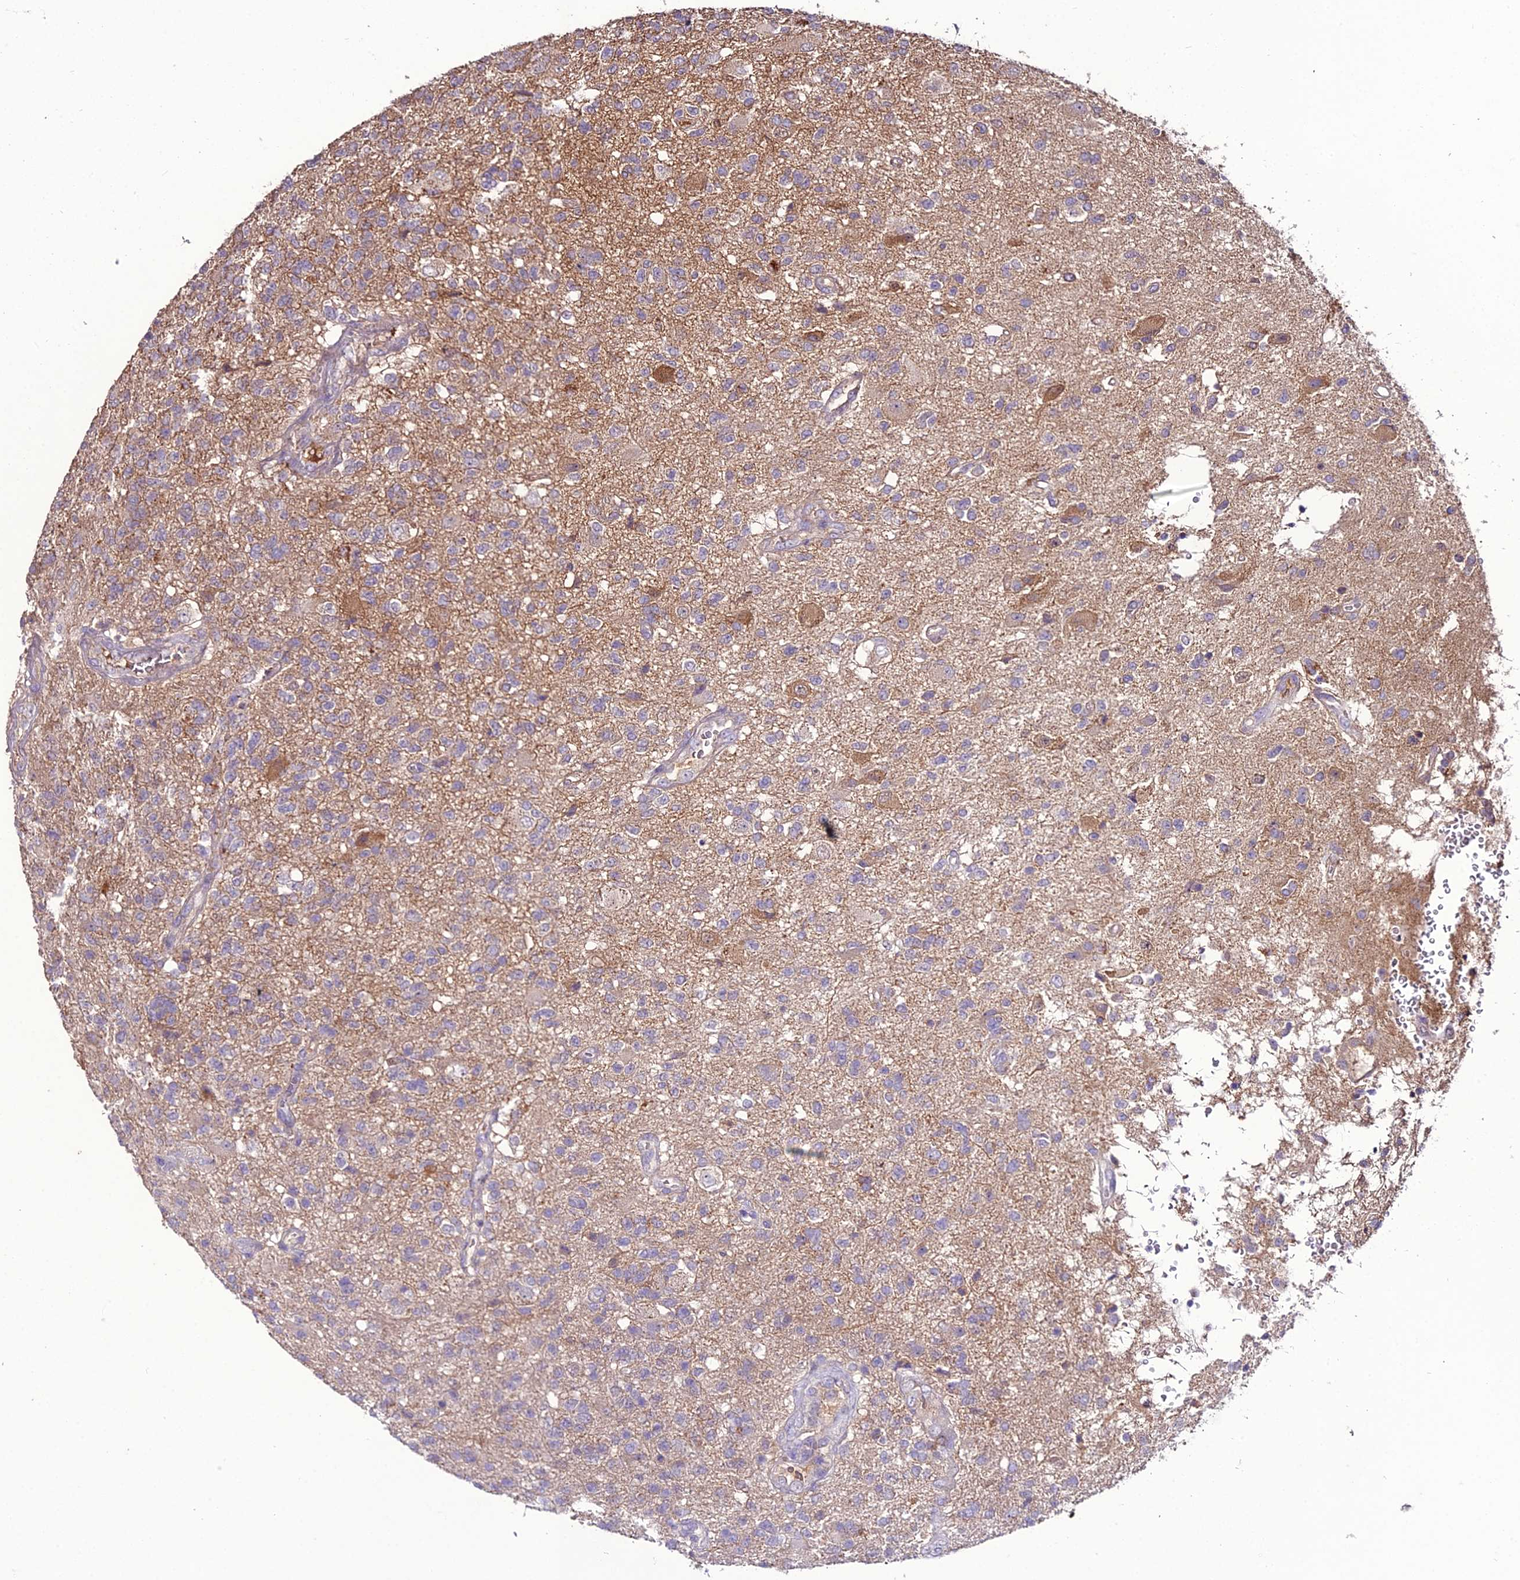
{"staining": {"intensity": "negative", "quantity": "none", "location": "none"}, "tissue": "glioma", "cell_type": "Tumor cells", "image_type": "cancer", "snomed": [{"axis": "morphology", "description": "Glioma, malignant, High grade"}, {"axis": "topography", "description": "Brain"}], "caption": "Immunohistochemistry image of neoplastic tissue: human glioma stained with DAB exhibits no significant protein staining in tumor cells. Nuclei are stained in blue.", "gene": "KCTD16", "patient": {"sex": "male", "age": 56}}